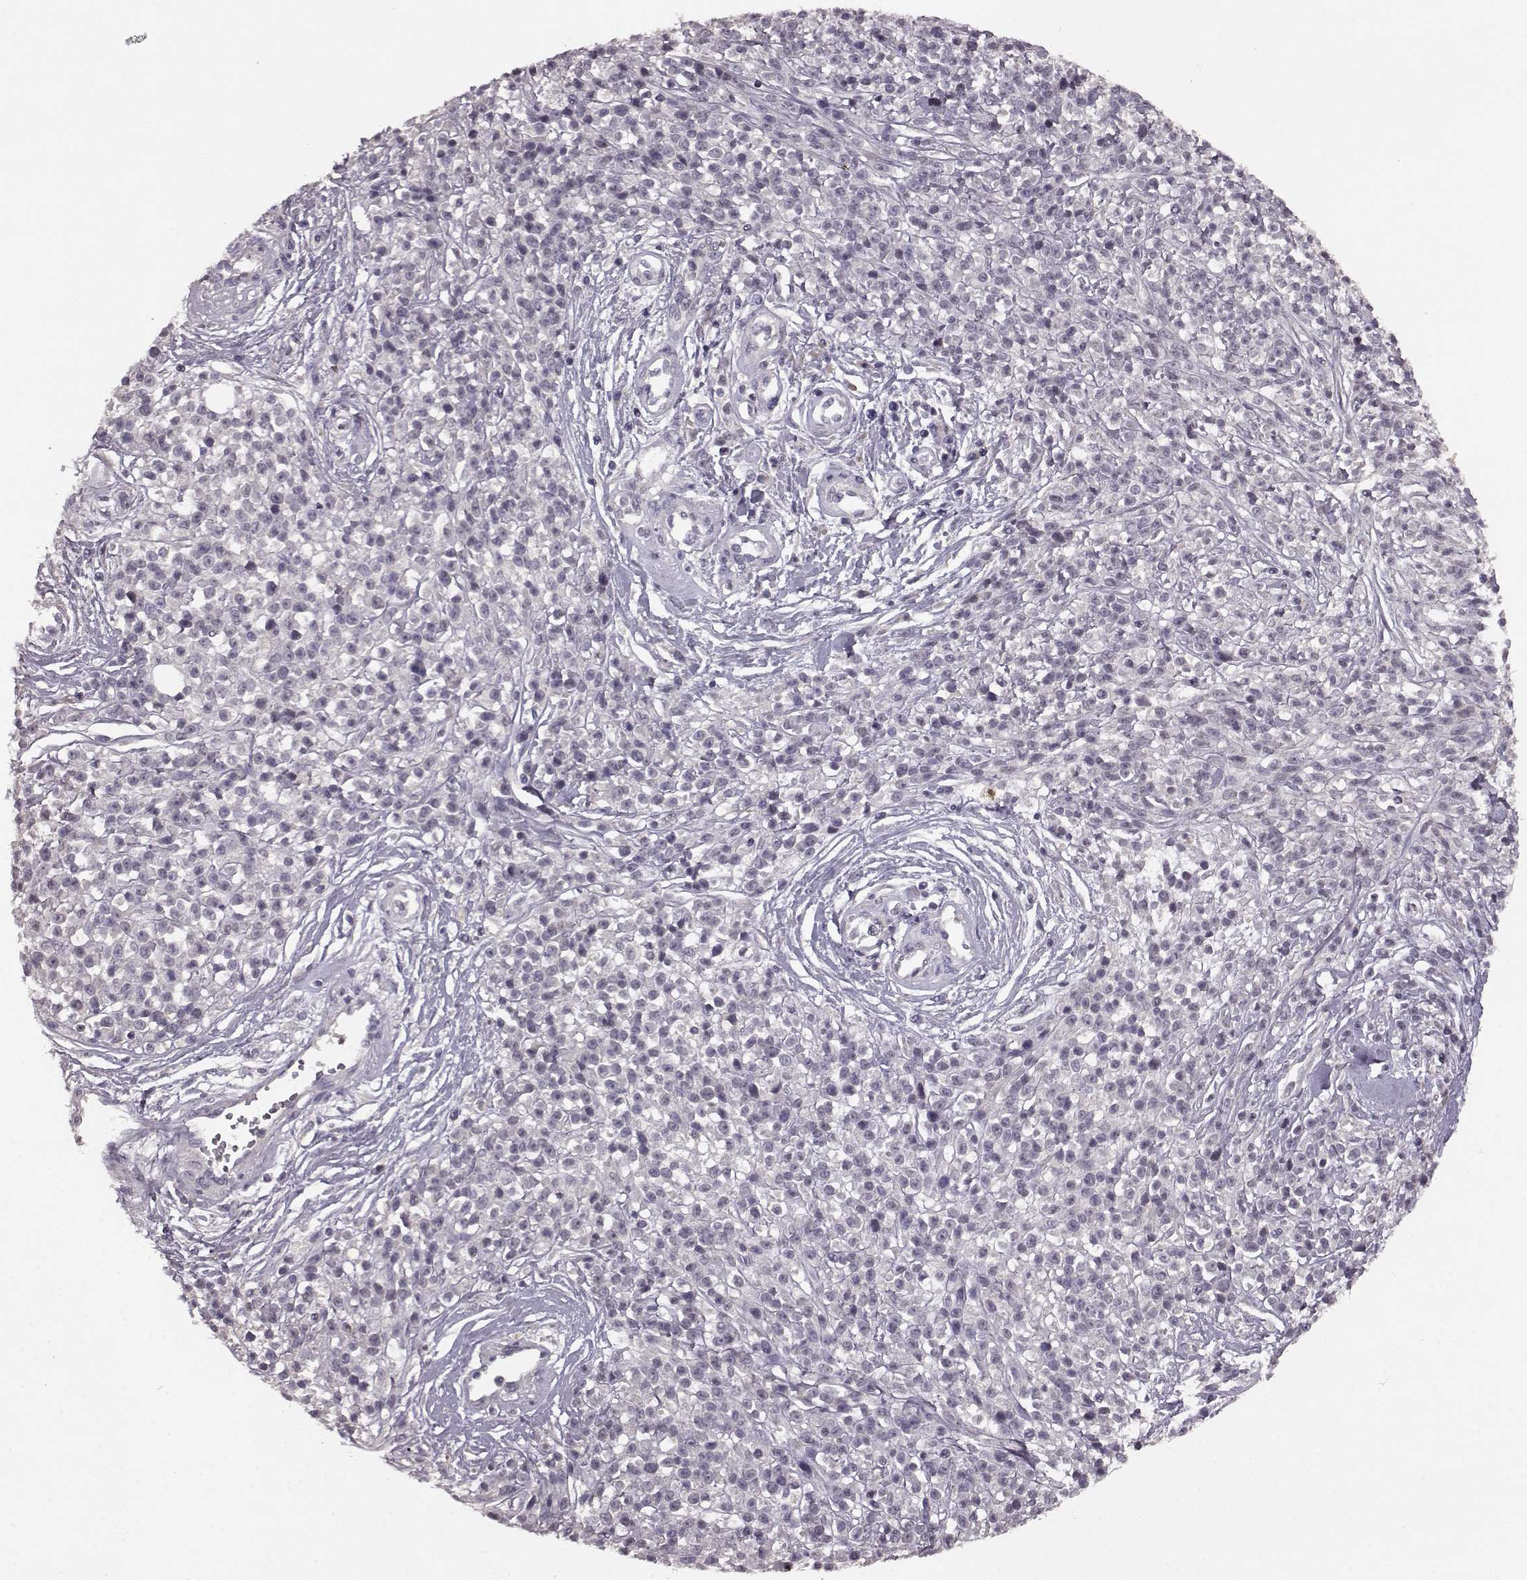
{"staining": {"intensity": "negative", "quantity": "none", "location": "none"}, "tissue": "melanoma", "cell_type": "Tumor cells", "image_type": "cancer", "snomed": [{"axis": "morphology", "description": "Malignant melanoma, NOS"}, {"axis": "topography", "description": "Skin"}, {"axis": "topography", "description": "Skin of trunk"}], "caption": "Immunohistochemistry (IHC) histopathology image of neoplastic tissue: malignant melanoma stained with DAB (3,3'-diaminobenzidine) reveals no significant protein positivity in tumor cells. (DAB immunohistochemistry (IHC) with hematoxylin counter stain).", "gene": "SLC52A3", "patient": {"sex": "male", "age": 74}}